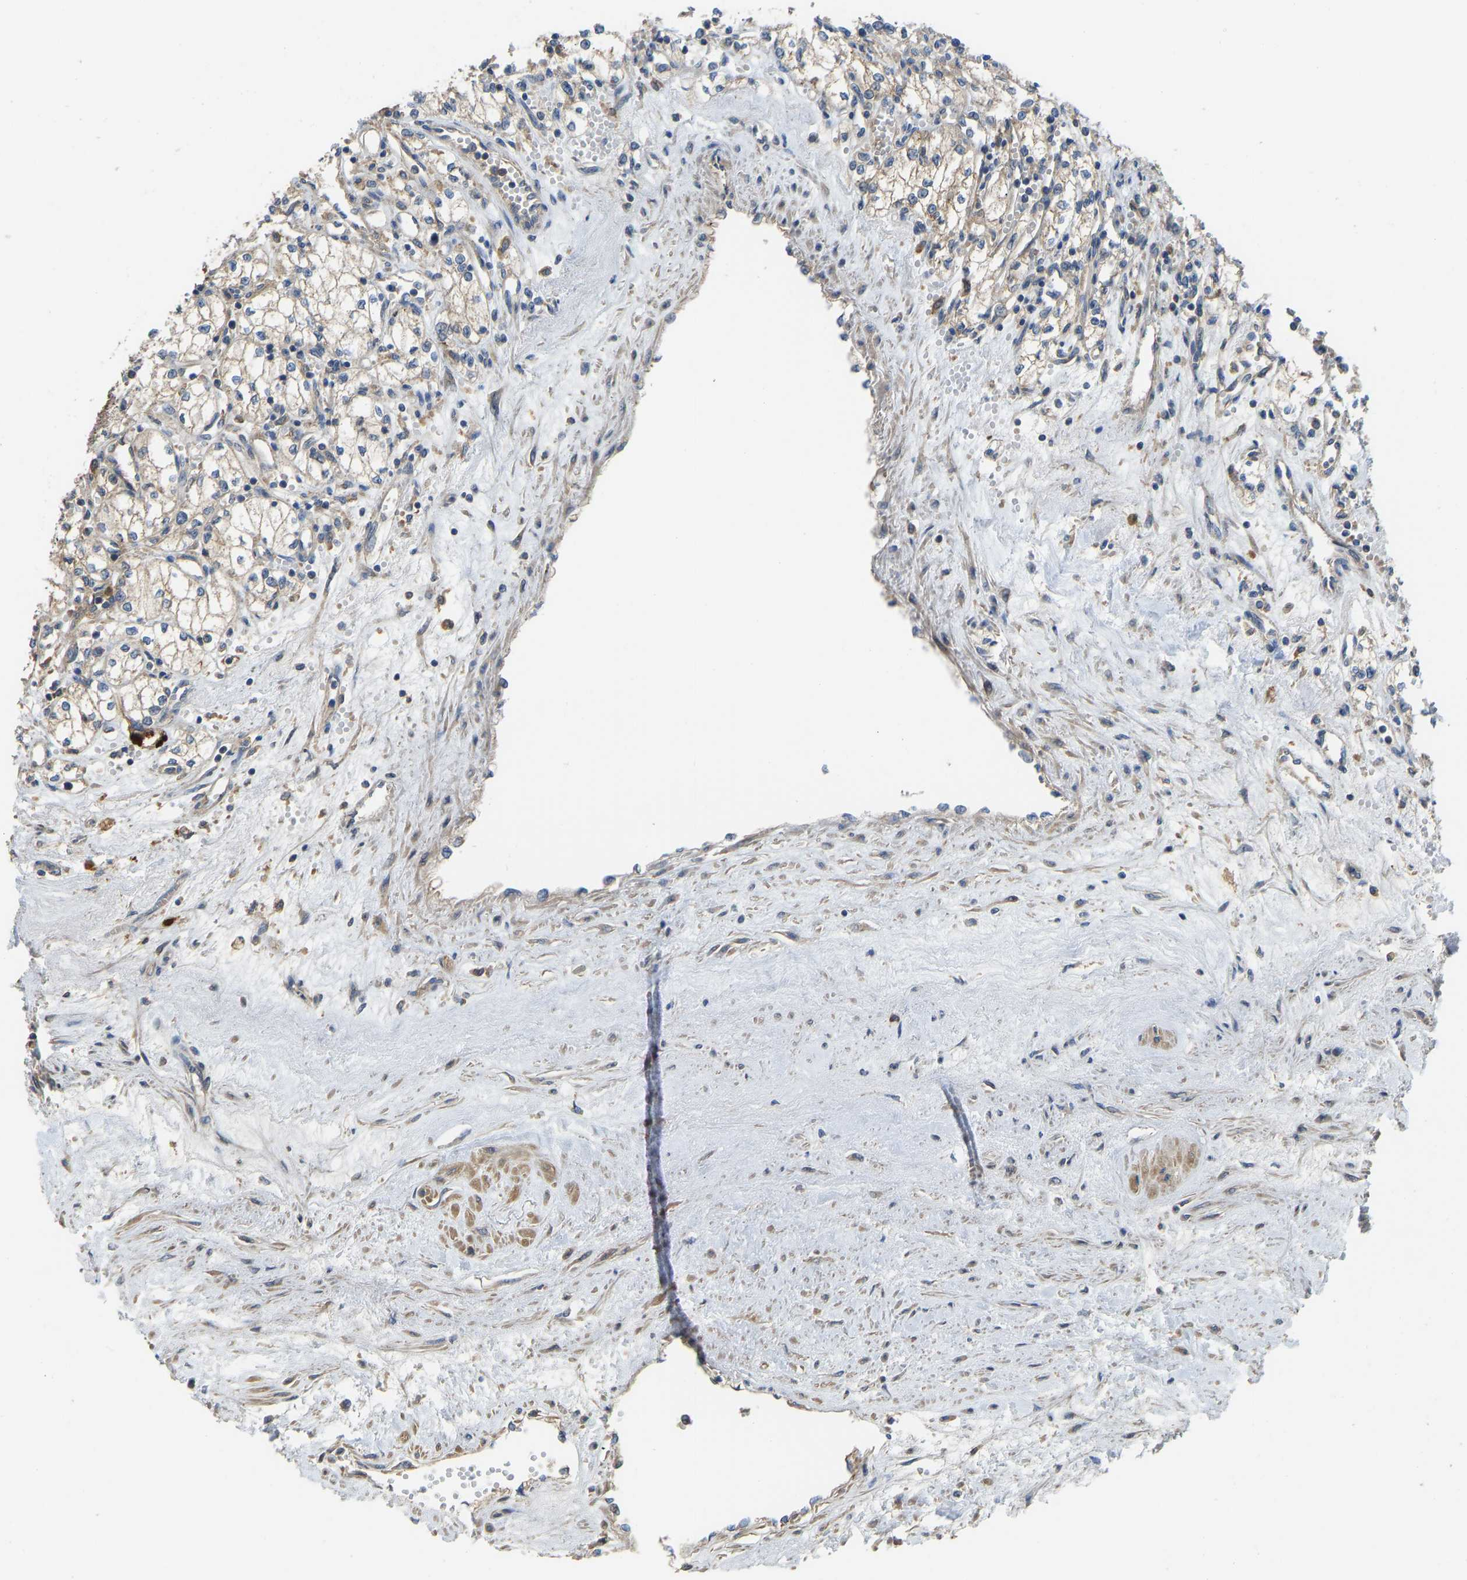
{"staining": {"intensity": "weak", "quantity": ">75%", "location": "cytoplasmic/membranous"}, "tissue": "renal cancer", "cell_type": "Tumor cells", "image_type": "cancer", "snomed": [{"axis": "morphology", "description": "Adenocarcinoma, NOS"}, {"axis": "topography", "description": "Kidney"}], "caption": "DAB (3,3'-diaminobenzidine) immunohistochemical staining of renal cancer (adenocarcinoma) demonstrates weak cytoplasmic/membranous protein staining in approximately >75% of tumor cells.", "gene": "VCPKMT", "patient": {"sex": "male", "age": 59}}